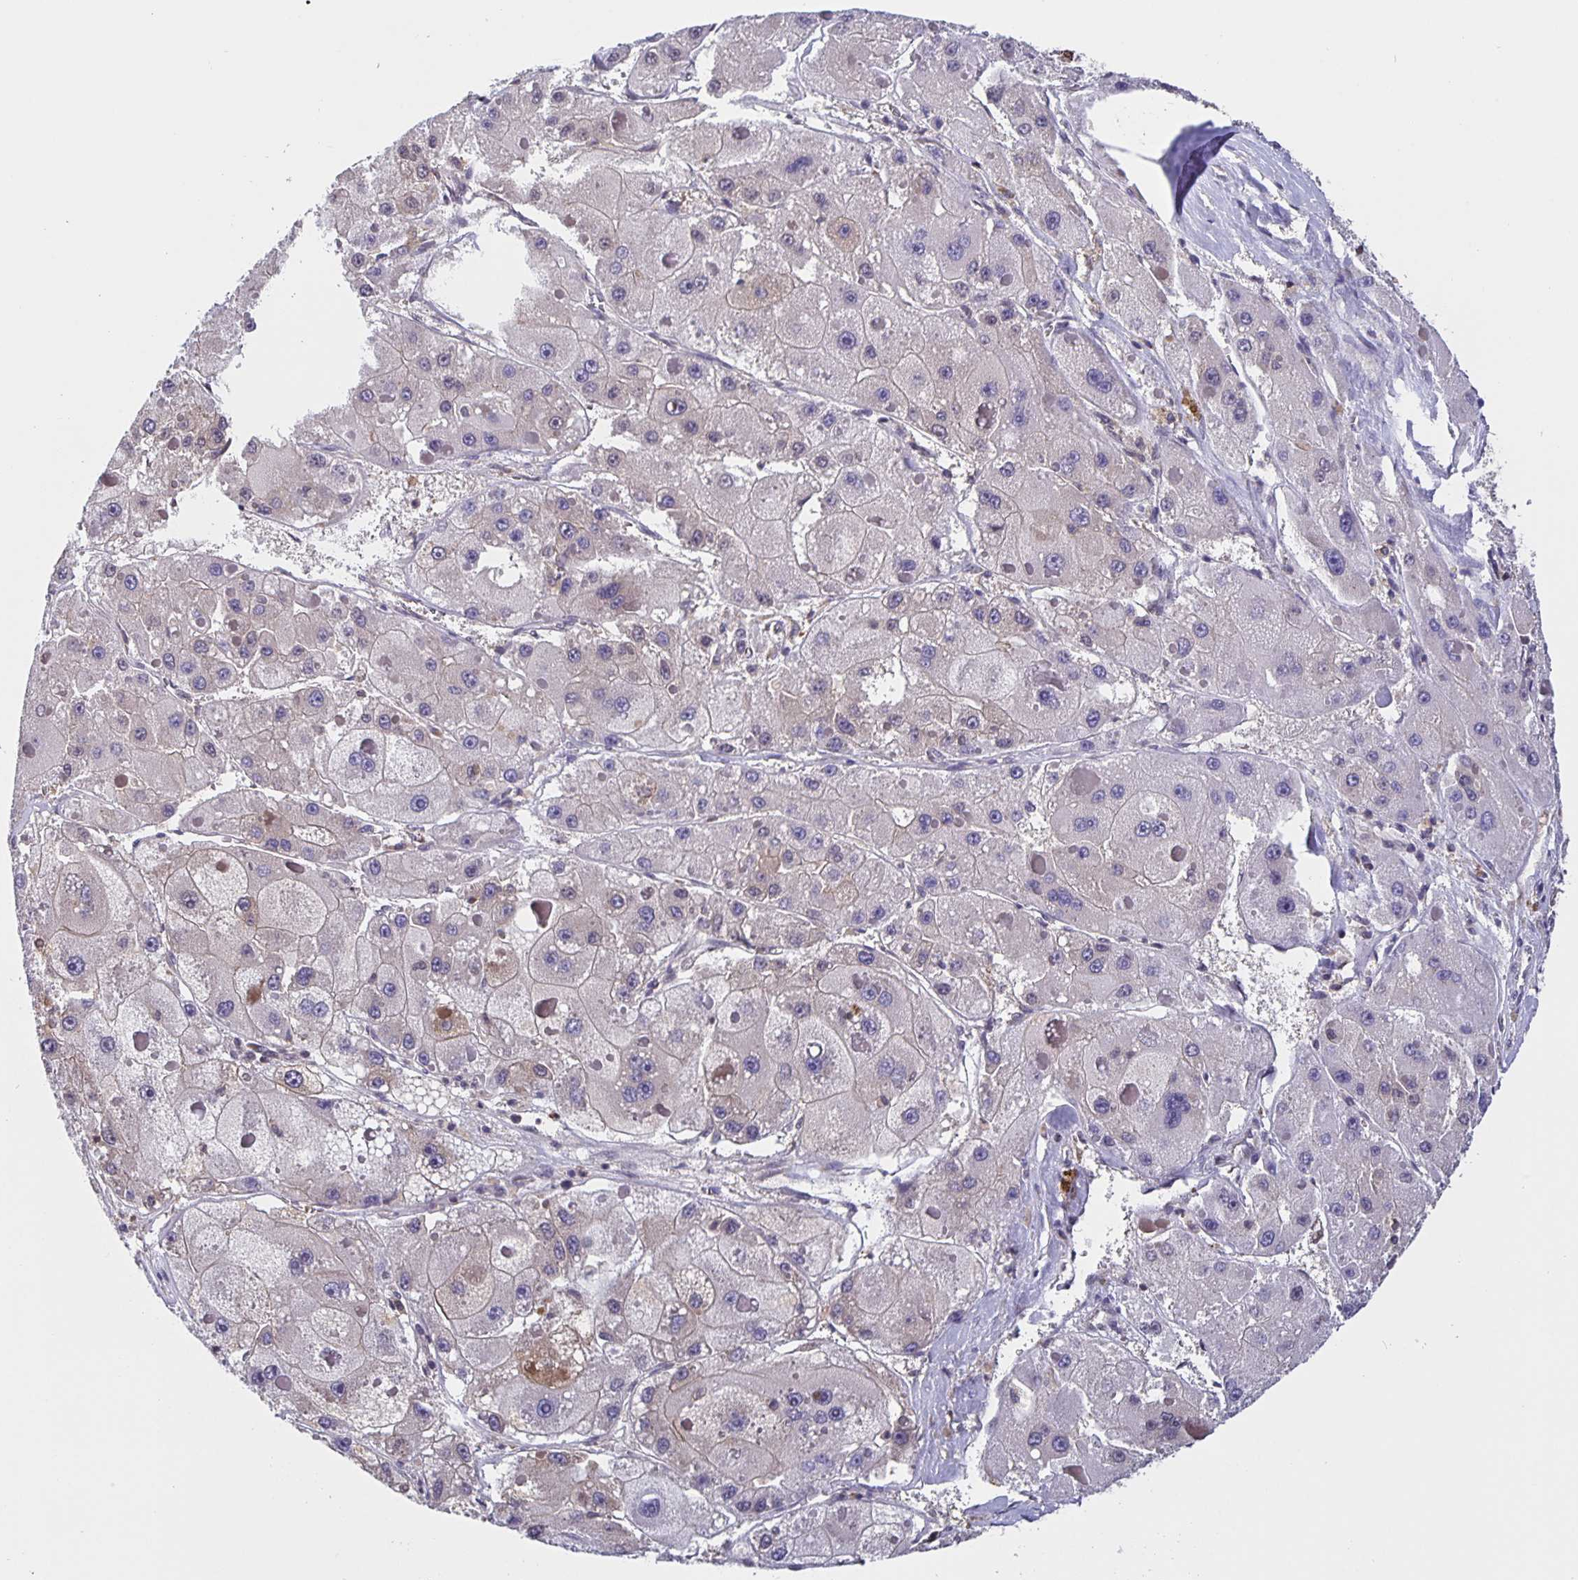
{"staining": {"intensity": "negative", "quantity": "none", "location": "none"}, "tissue": "liver cancer", "cell_type": "Tumor cells", "image_type": "cancer", "snomed": [{"axis": "morphology", "description": "Carcinoma, Hepatocellular, NOS"}, {"axis": "topography", "description": "Liver"}], "caption": "The photomicrograph shows no significant expression in tumor cells of liver cancer.", "gene": "FEM1C", "patient": {"sex": "female", "age": 73}}